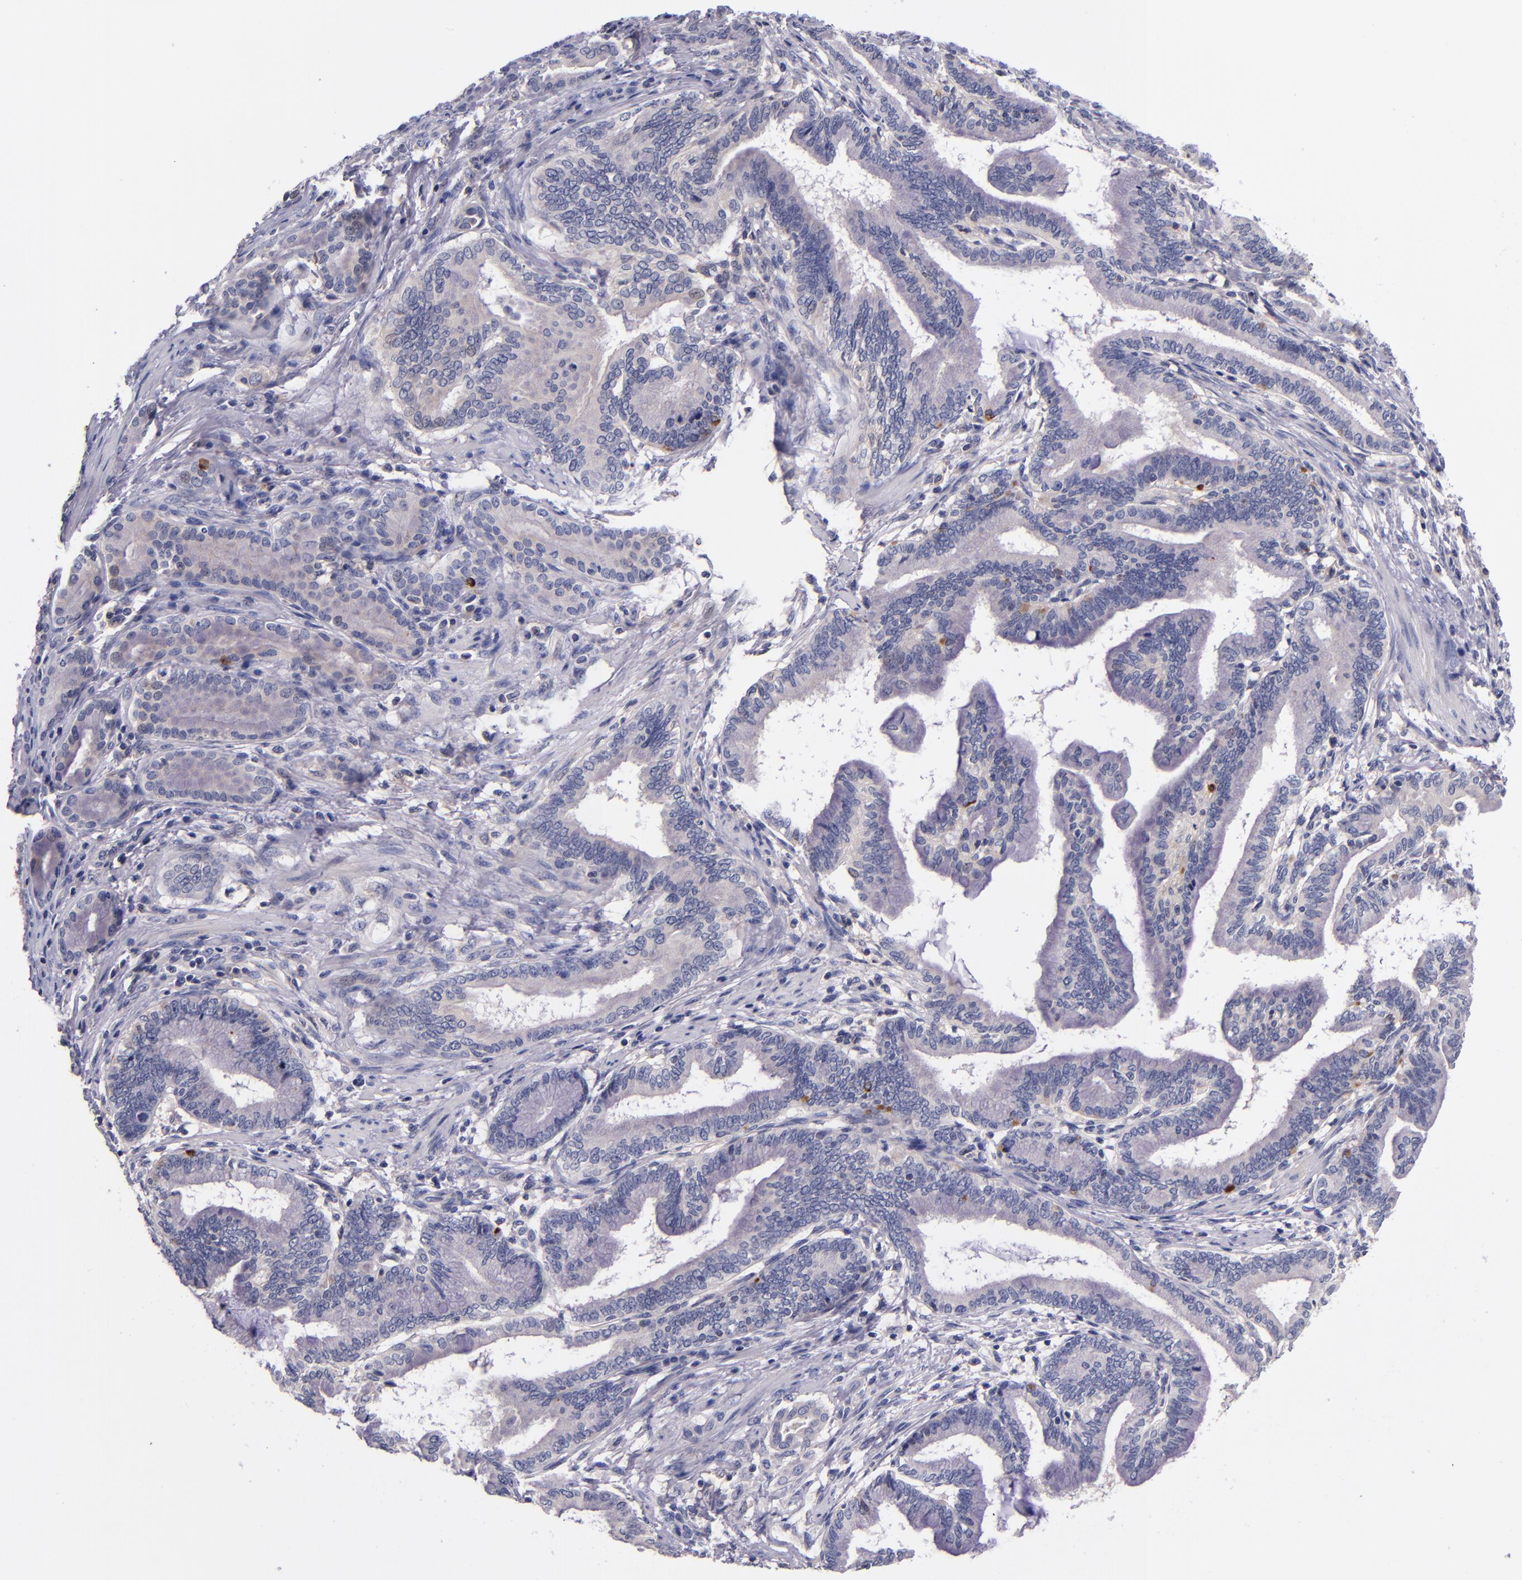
{"staining": {"intensity": "negative", "quantity": "none", "location": "none"}, "tissue": "pancreatic cancer", "cell_type": "Tumor cells", "image_type": "cancer", "snomed": [{"axis": "morphology", "description": "Adenocarcinoma, NOS"}, {"axis": "topography", "description": "Pancreas"}], "caption": "Immunohistochemistry (IHC) histopathology image of pancreatic cancer stained for a protein (brown), which reveals no staining in tumor cells.", "gene": "RBP4", "patient": {"sex": "female", "age": 64}}